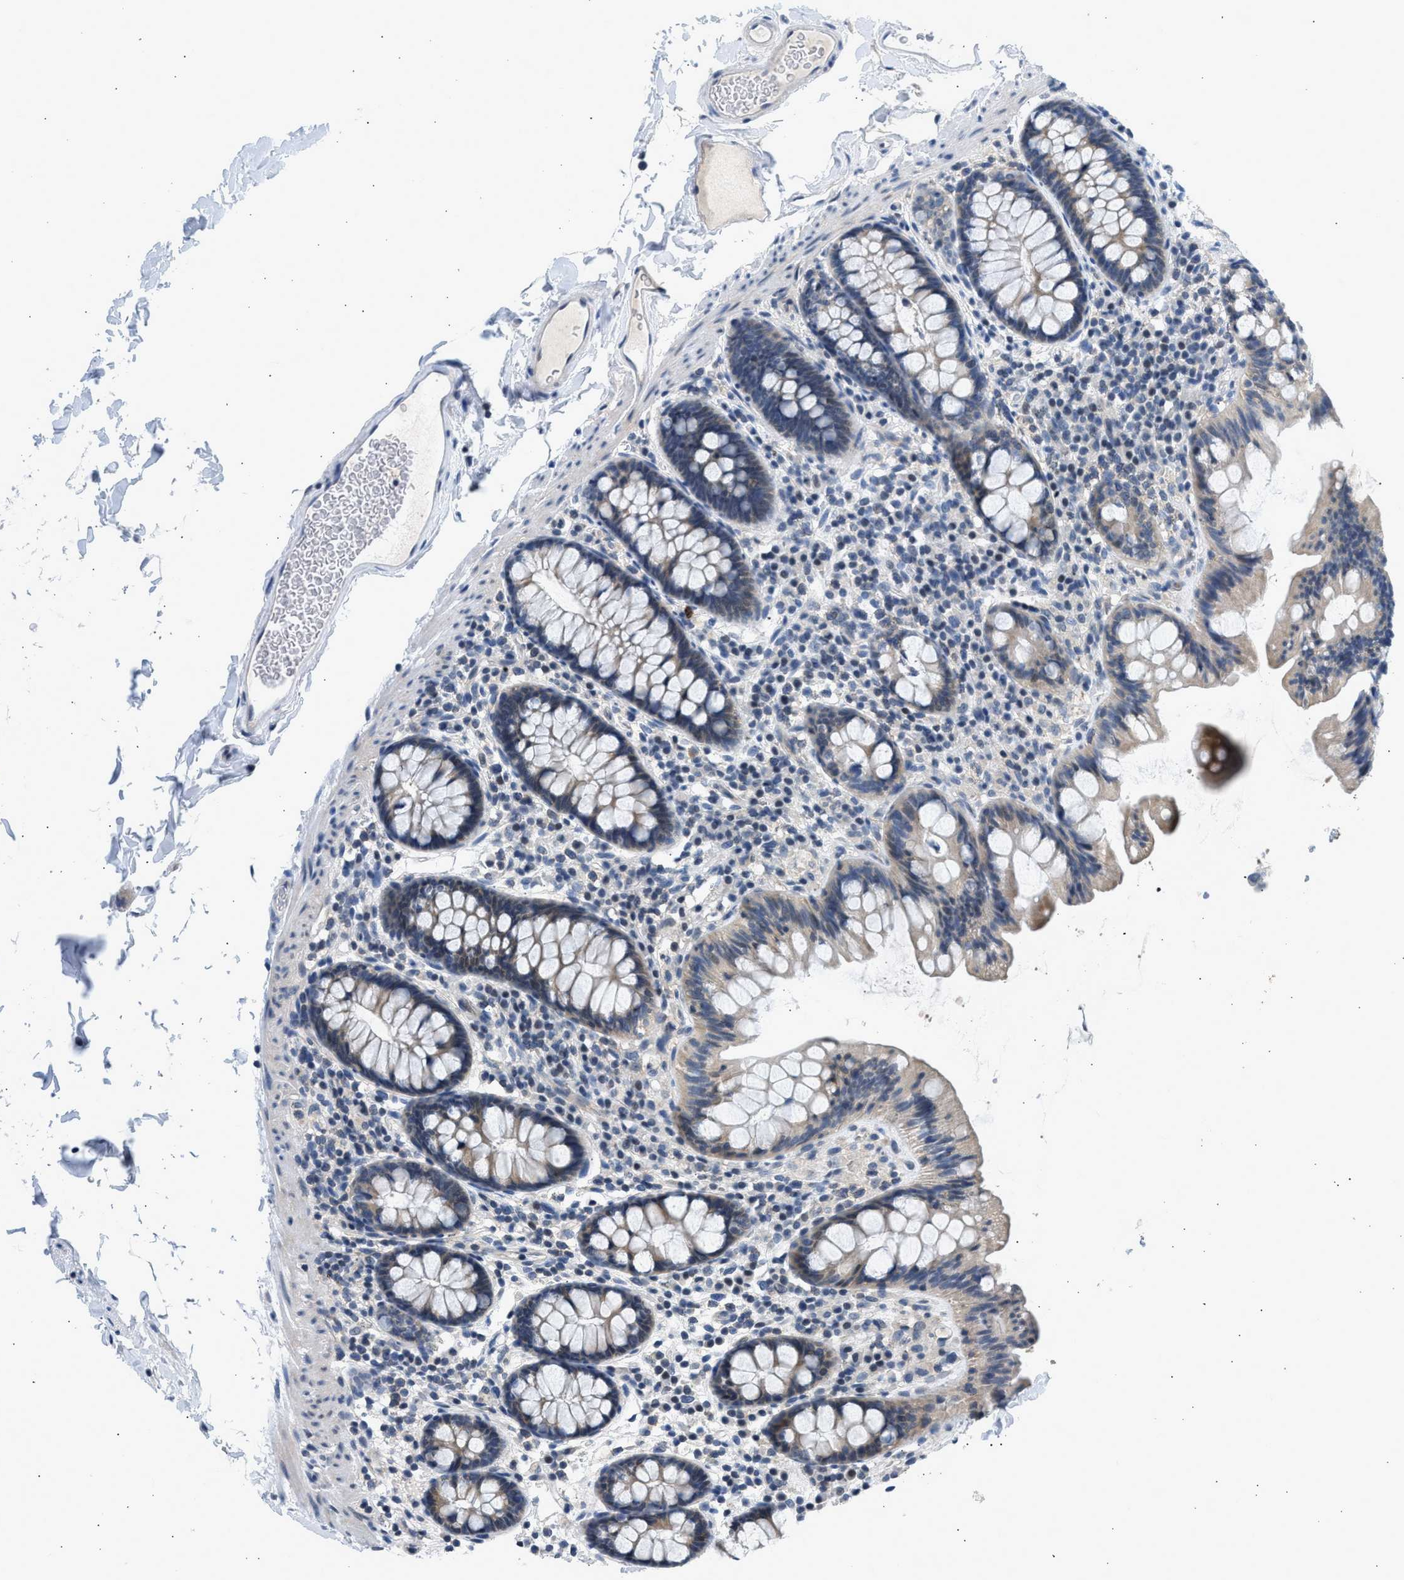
{"staining": {"intensity": "negative", "quantity": "none", "location": "none"}, "tissue": "colon", "cell_type": "Endothelial cells", "image_type": "normal", "snomed": [{"axis": "morphology", "description": "Normal tissue, NOS"}, {"axis": "topography", "description": "Colon"}], "caption": "The micrograph displays no staining of endothelial cells in benign colon.", "gene": "OLIG3", "patient": {"sex": "female", "age": 80}}